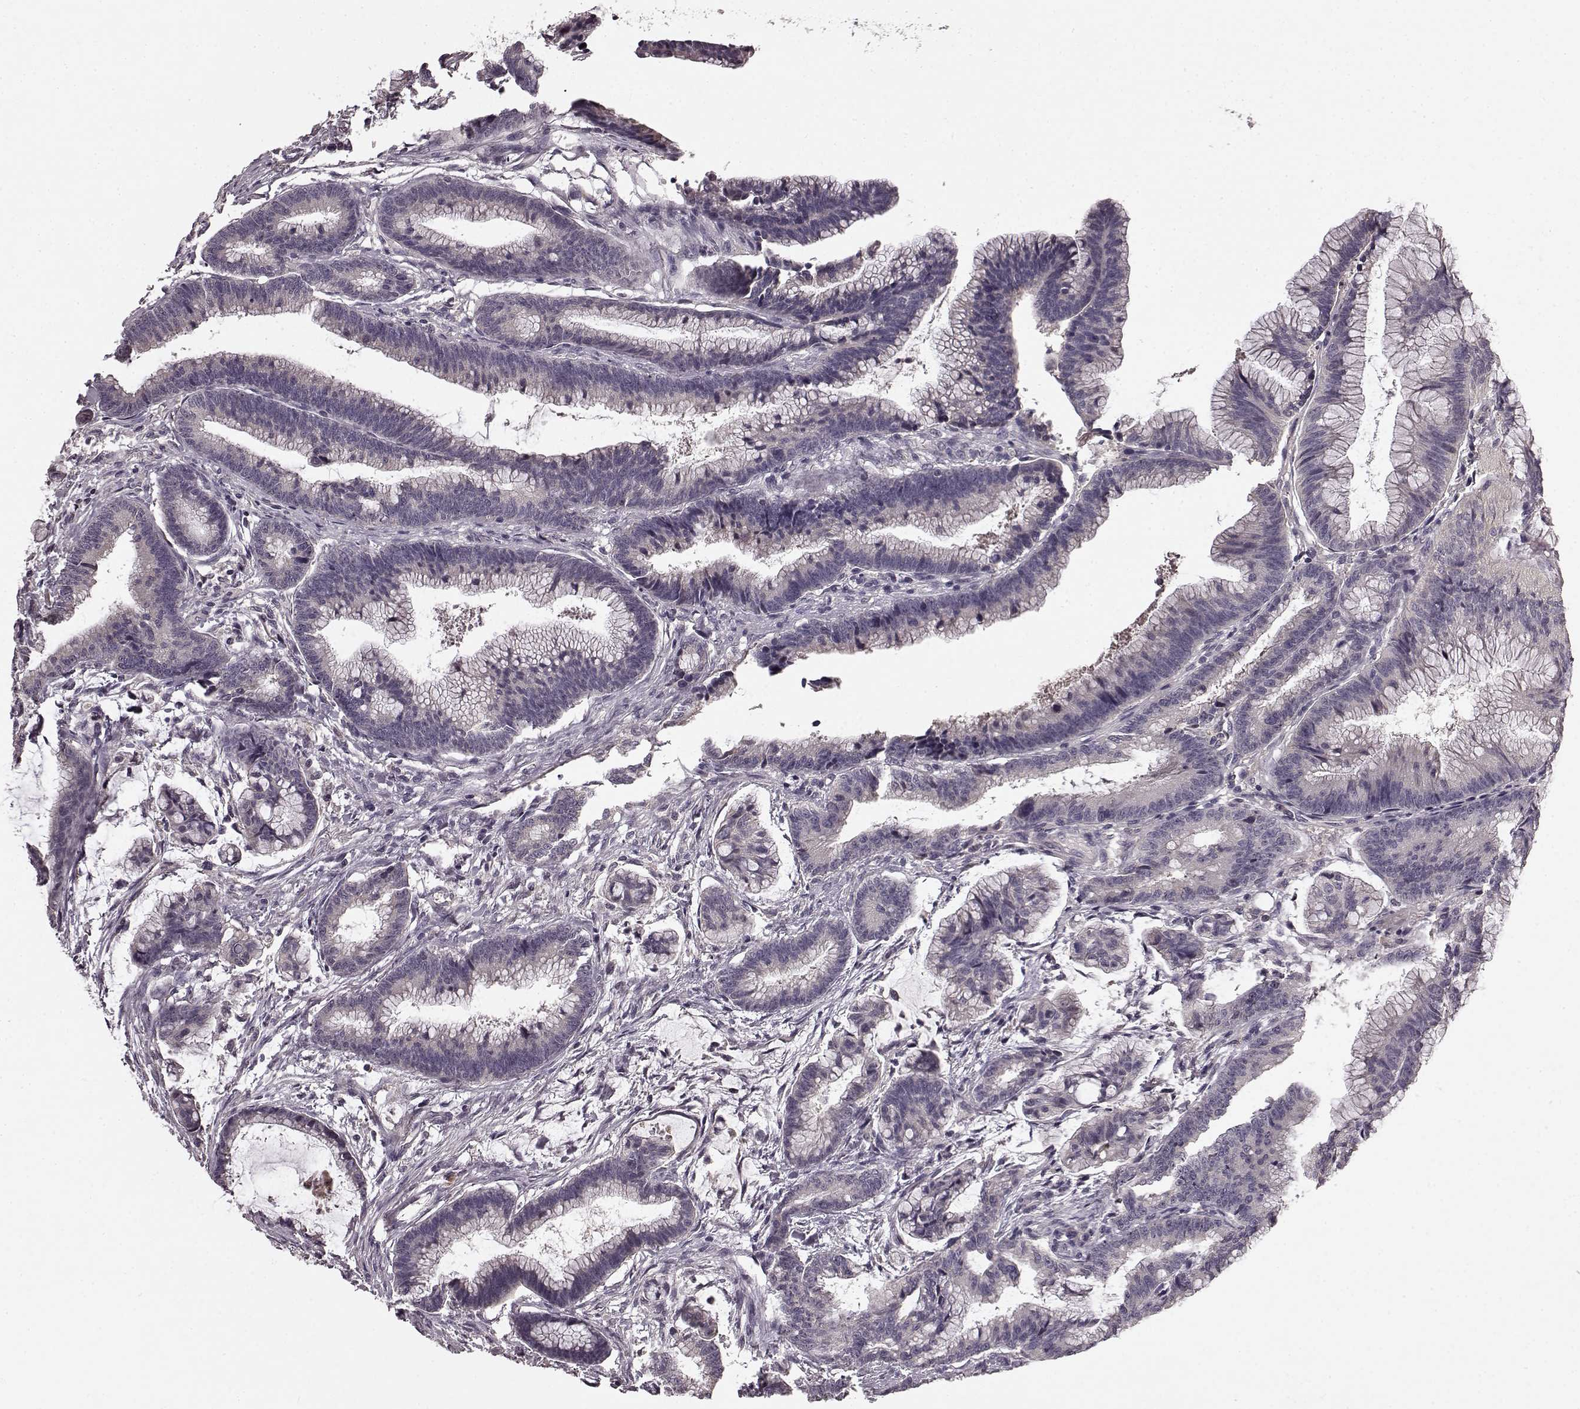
{"staining": {"intensity": "negative", "quantity": "none", "location": "none"}, "tissue": "colorectal cancer", "cell_type": "Tumor cells", "image_type": "cancer", "snomed": [{"axis": "morphology", "description": "Adenocarcinoma, NOS"}, {"axis": "topography", "description": "Colon"}], "caption": "An image of human colorectal cancer (adenocarcinoma) is negative for staining in tumor cells.", "gene": "SLC22A18", "patient": {"sex": "female", "age": 78}}